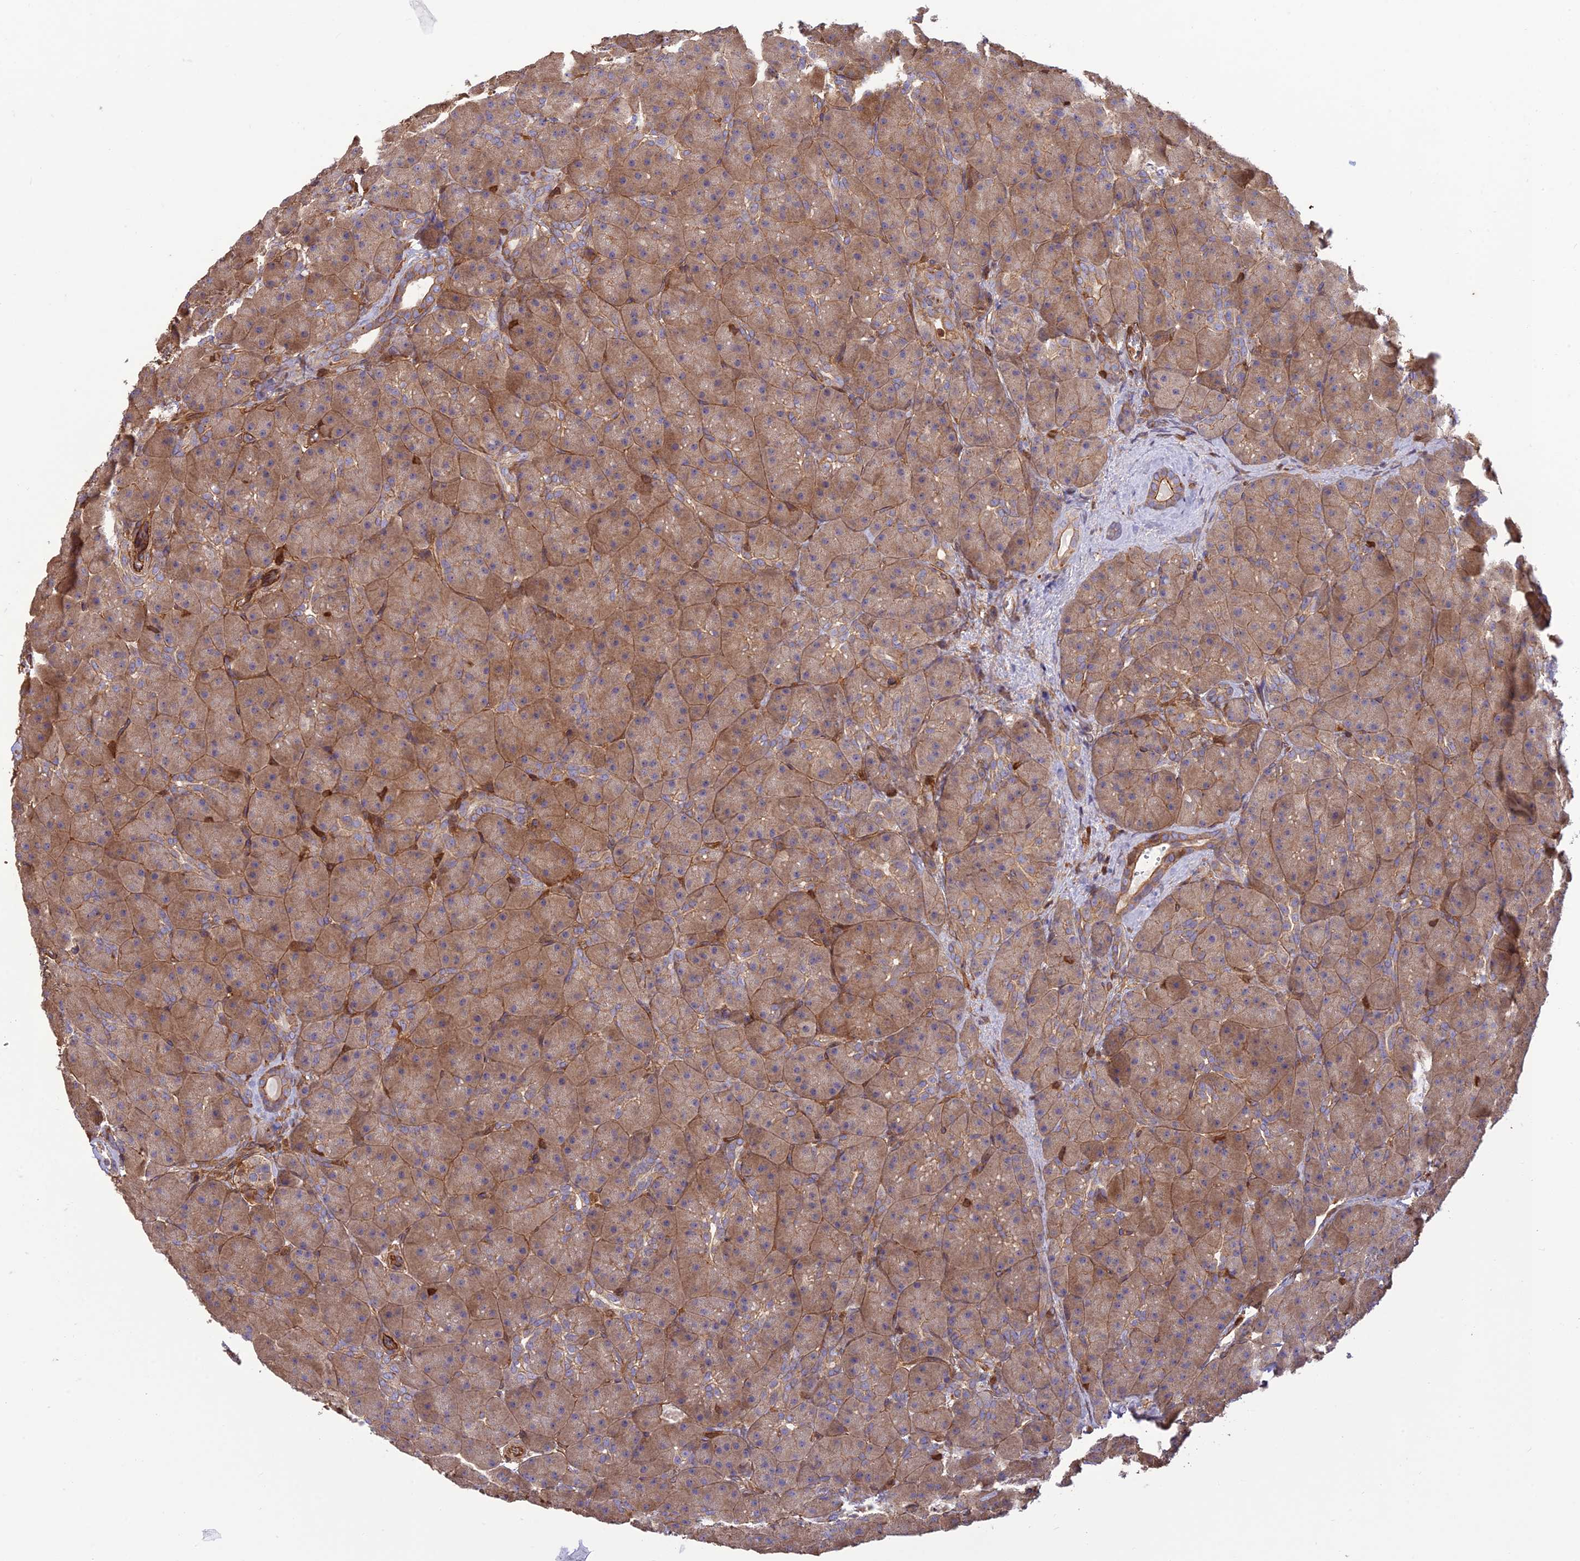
{"staining": {"intensity": "moderate", "quantity": ">75%", "location": "cytoplasmic/membranous"}, "tissue": "pancreas", "cell_type": "Exocrine glandular cells", "image_type": "normal", "snomed": [{"axis": "morphology", "description": "Normal tissue, NOS"}, {"axis": "topography", "description": "Pancreas"}], "caption": "Approximately >75% of exocrine glandular cells in normal pancreas reveal moderate cytoplasmic/membranous protein positivity as visualized by brown immunohistochemical staining.", "gene": "HPSE2", "patient": {"sex": "male", "age": 66}}